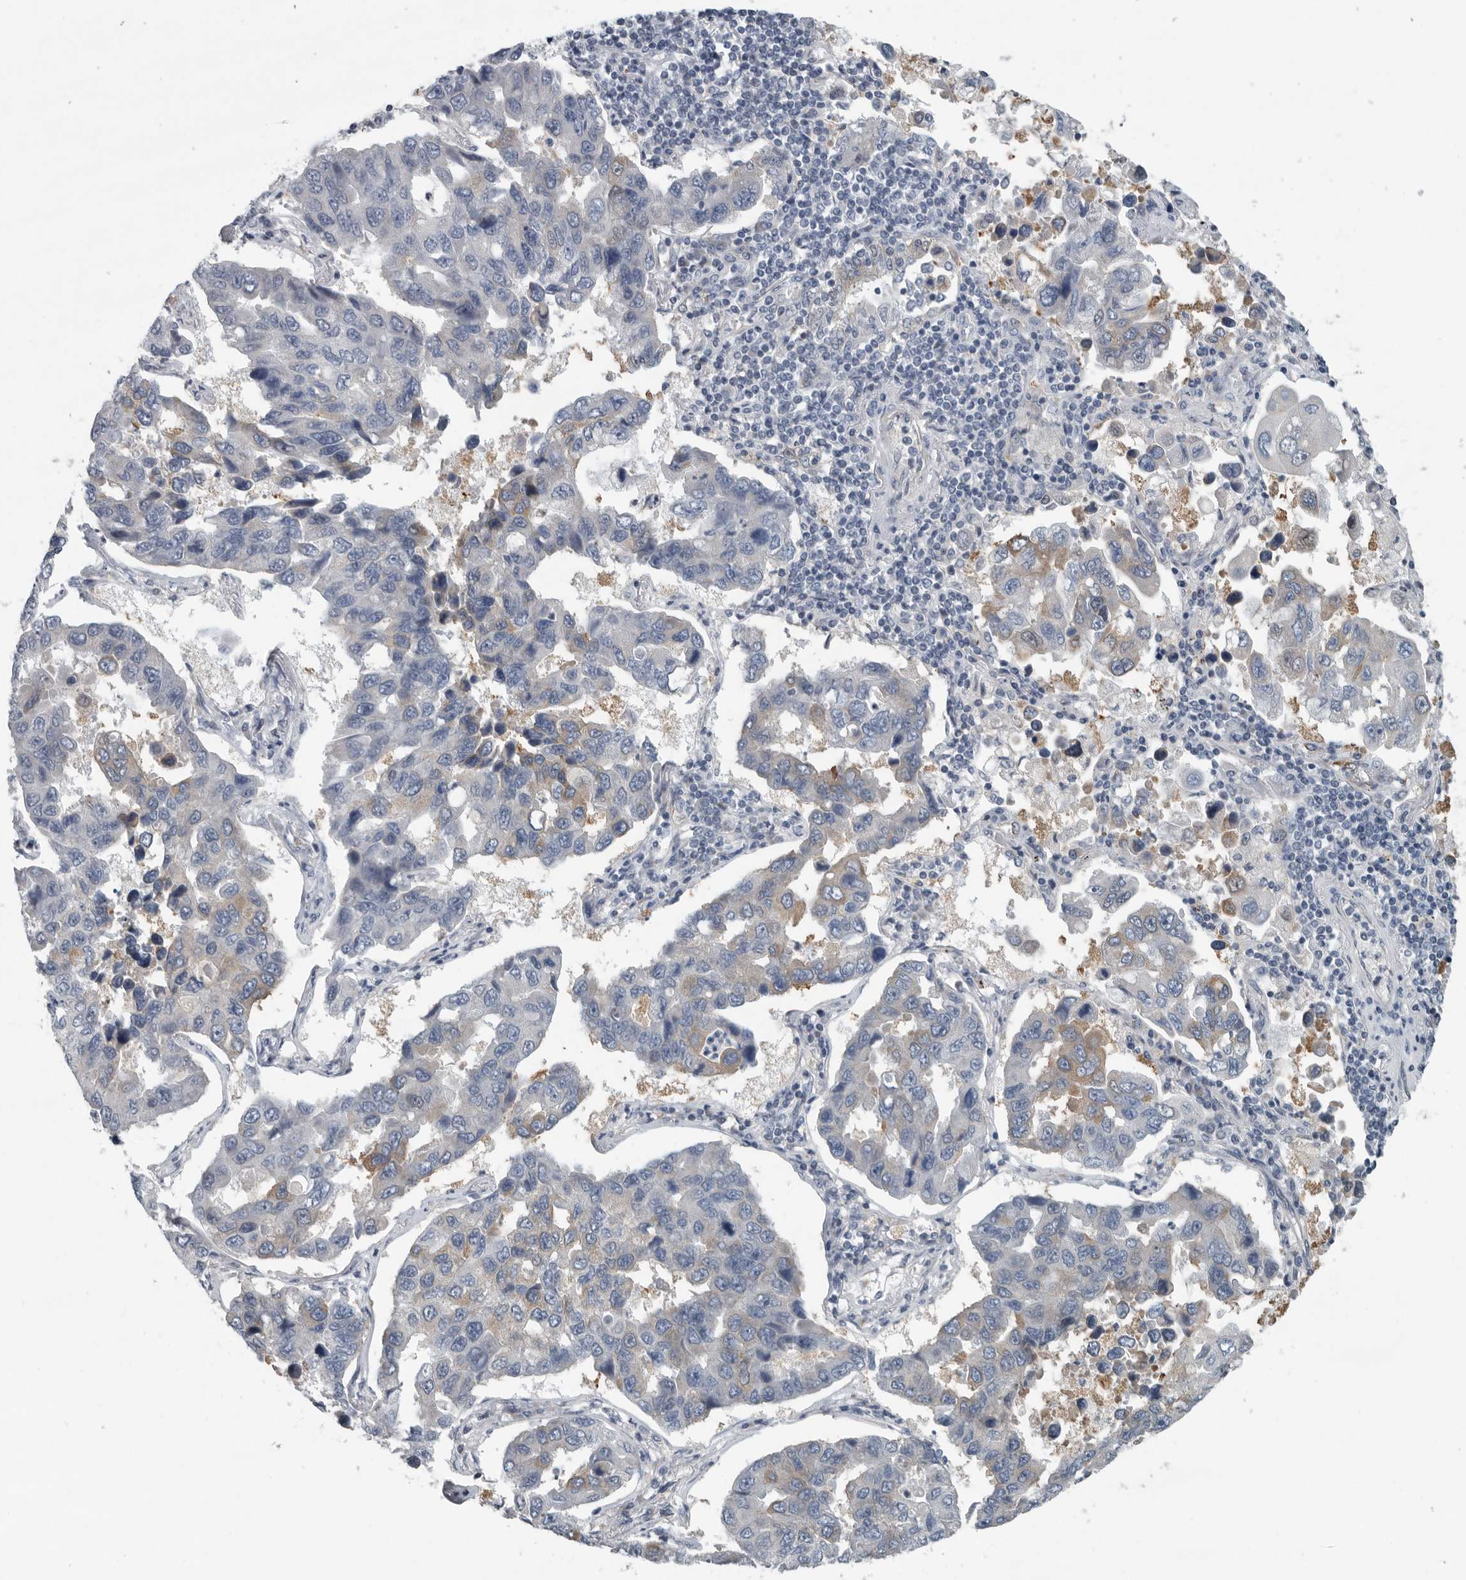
{"staining": {"intensity": "negative", "quantity": "none", "location": "none"}, "tissue": "lung cancer", "cell_type": "Tumor cells", "image_type": "cancer", "snomed": [{"axis": "morphology", "description": "Adenocarcinoma, NOS"}, {"axis": "topography", "description": "Lung"}], "caption": "An image of lung cancer (adenocarcinoma) stained for a protein displays no brown staining in tumor cells. (Stains: DAB (3,3'-diaminobenzidine) immunohistochemistry with hematoxylin counter stain, Microscopy: brightfield microscopy at high magnification).", "gene": "MPP3", "patient": {"sex": "male", "age": 64}}